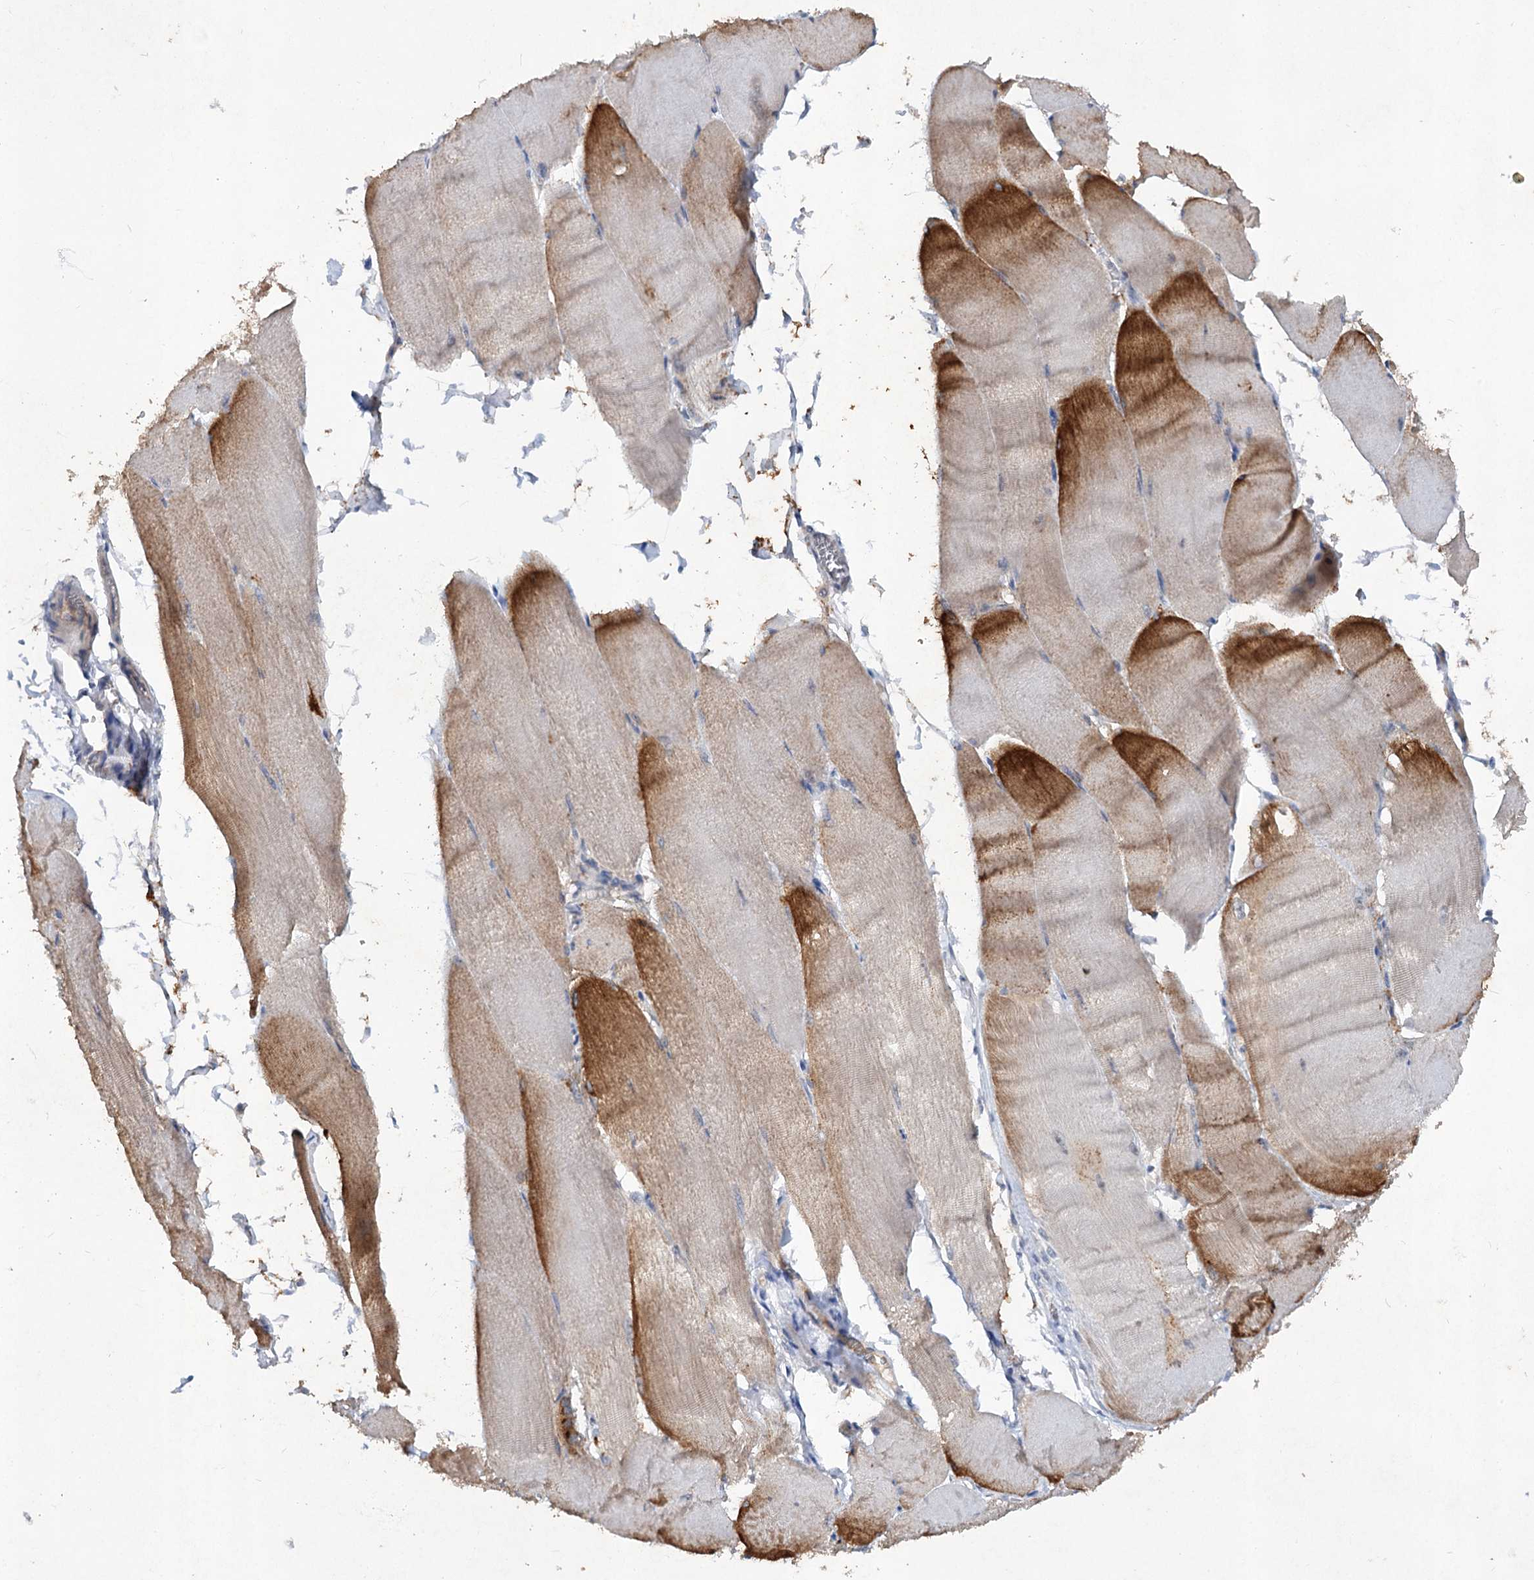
{"staining": {"intensity": "strong", "quantity": "<25%", "location": "cytoplasmic/membranous"}, "tissue": "skeletal muscle", "cell_type": "Myocytes", "image_type": "normal", "snomed": [{"axis": "morphology", "description": "Normal tissue, NOS"}, {"axis": "morphology", "description": "Basal cell carcinoma"}, {"axis": "topography", "description": "Skeletal muscle"}], "caption": "Protein staining by immunohistochemistry exhibits strong cytoplasmic/membranous expression in approximately <25% of myocytes in benign skeletal muscle.", "gene": "ATP4A", "patient": {"sex": "female", "age": 64}}